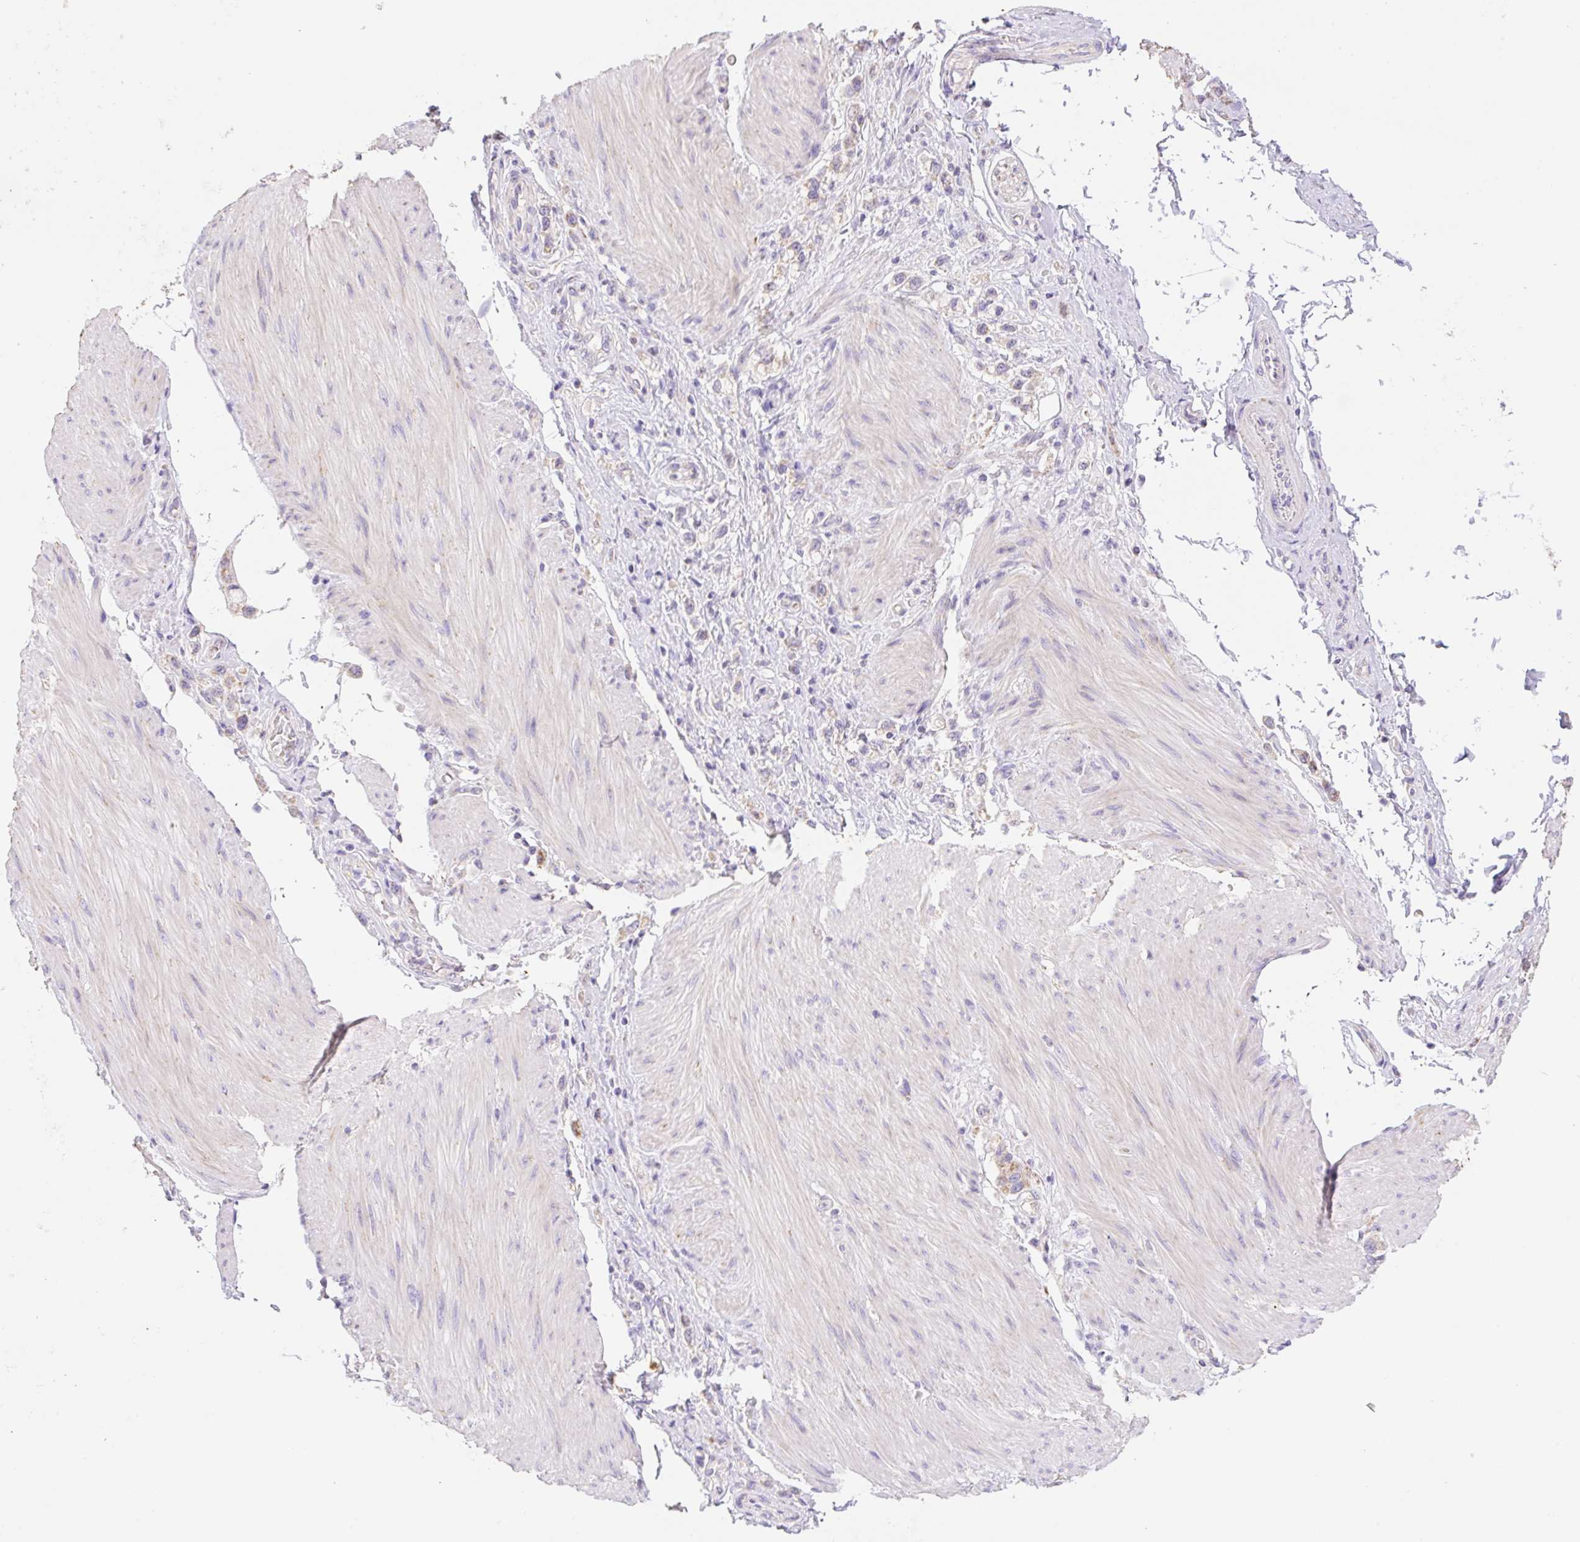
{"staining": {"intensity": "negative", "quantity": "none", "location": "none"}, "tissue": "stomach cancer", "cell_type": "Tumor cells", "image_type": "cancer", "snomed": [{"axis": "morphology", "description": "Adenocarcinoma, NOS"}, {"axis": "topography", "description": "Stomach"}], "caption": "DAB immunohistochemical staining of human adenocarcinoma (stomach) exhibits no significant staining in tumor cells.", "gene": "COPZ2", "patient": {"sex": "female", "age": 65}}